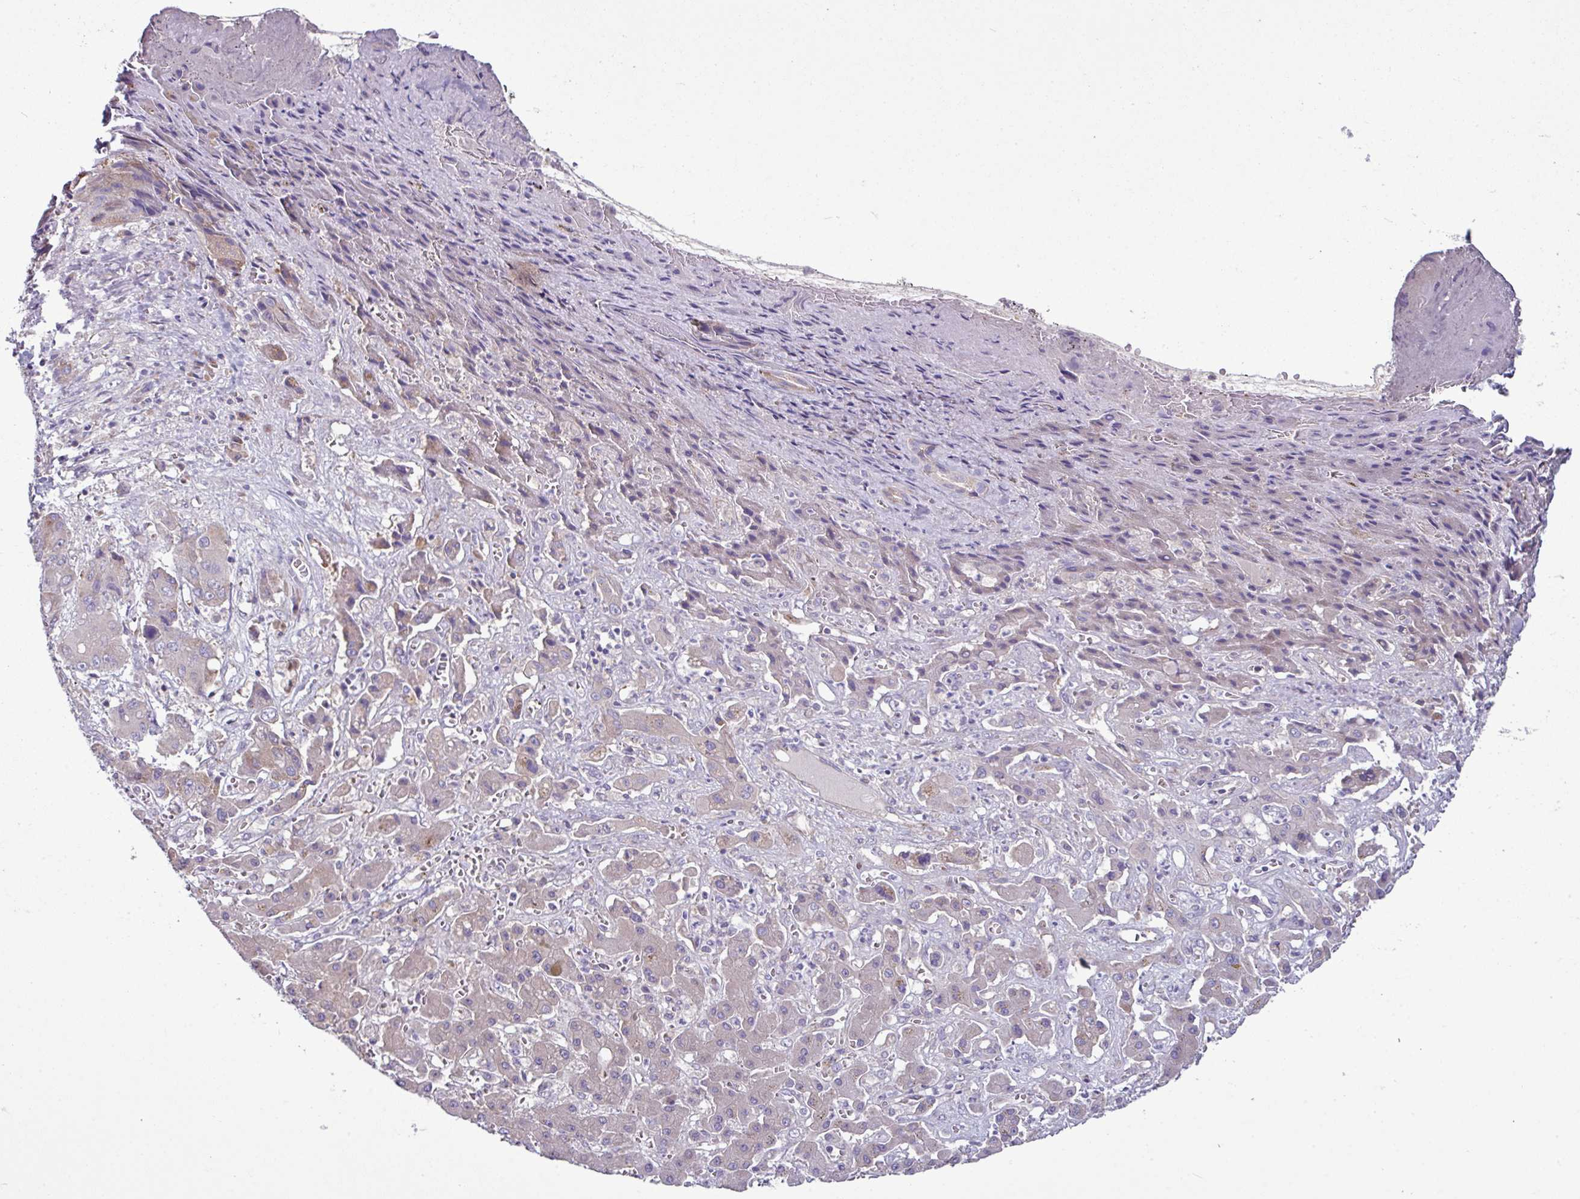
{"staining": {"intensity": "weak", "quantity": "<25%", "location": "cytoplasmic/membranous"}, "tissue": "liver cancer", "cell_type": "Tumor cells", "image_type": "cancer", "snomed": [{"axis": "morphology", "description": "Cholangiocarcinoma"}, {"axis": "topography", "description": "Liver"}], "caption": "Human liver cholangiocarcinoma stained for a protein using immunohistochemistry reveals no expression in tumor cells.", "gene": "AGAP5", "patient": {"sex": "male", "age": 67}}